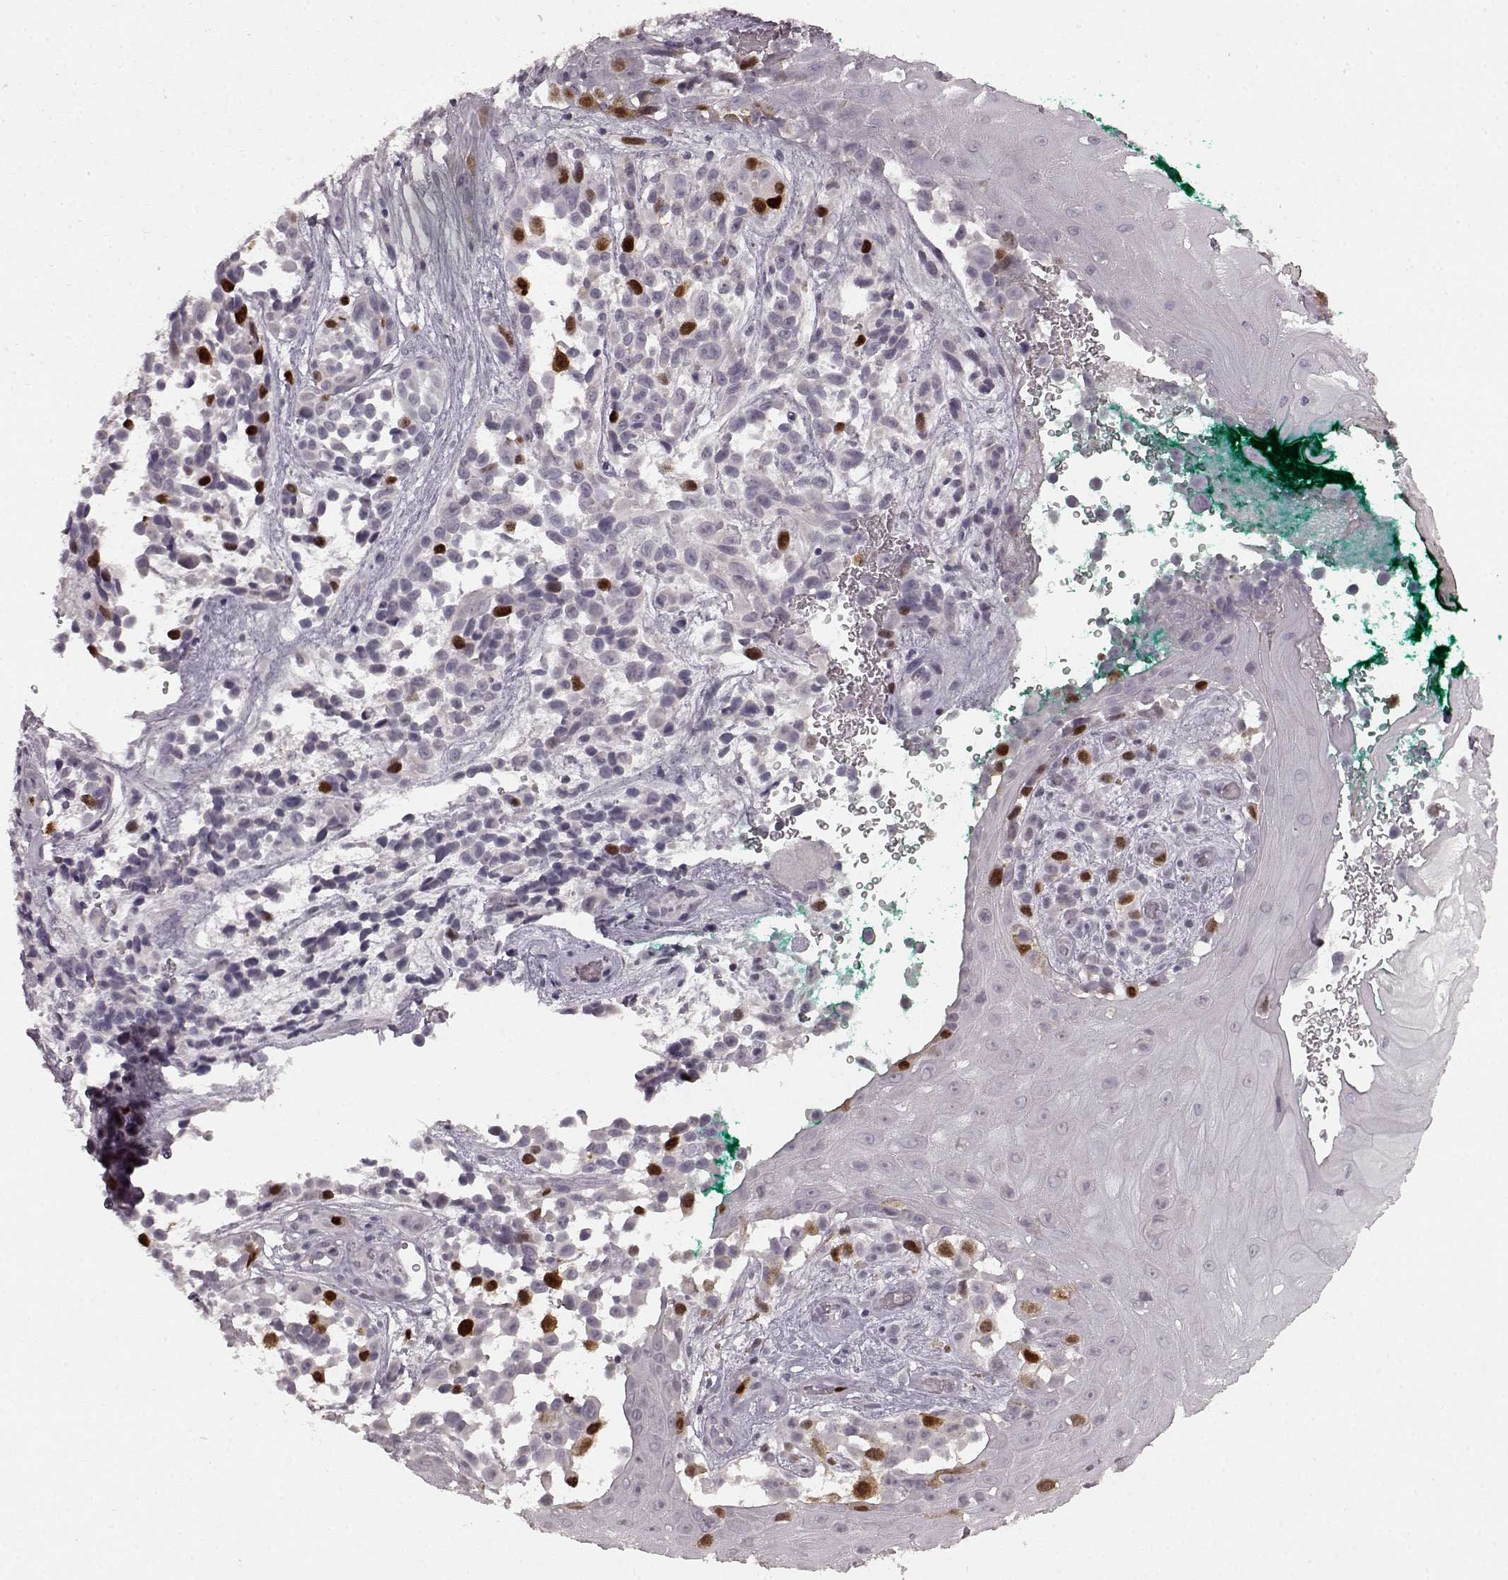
{"staining": {"intensity": "strong", "quantity": "<25%", "location": "nuclear"}, "tissue": "melanoma", "cell_type": "Tumor cells", "image_type": "cancer", "snomed": [{"axis": "morphology", "description": "Malignant melanoma, NOS"}, {"axis": "topography", "description": "Skin"}], "caption": "Strong nuclear expression is identified in about <25% of tumor cells in malignant melanoma.", "gene": "CCNA2", "patient": {"sex": "female", "age": 88}}